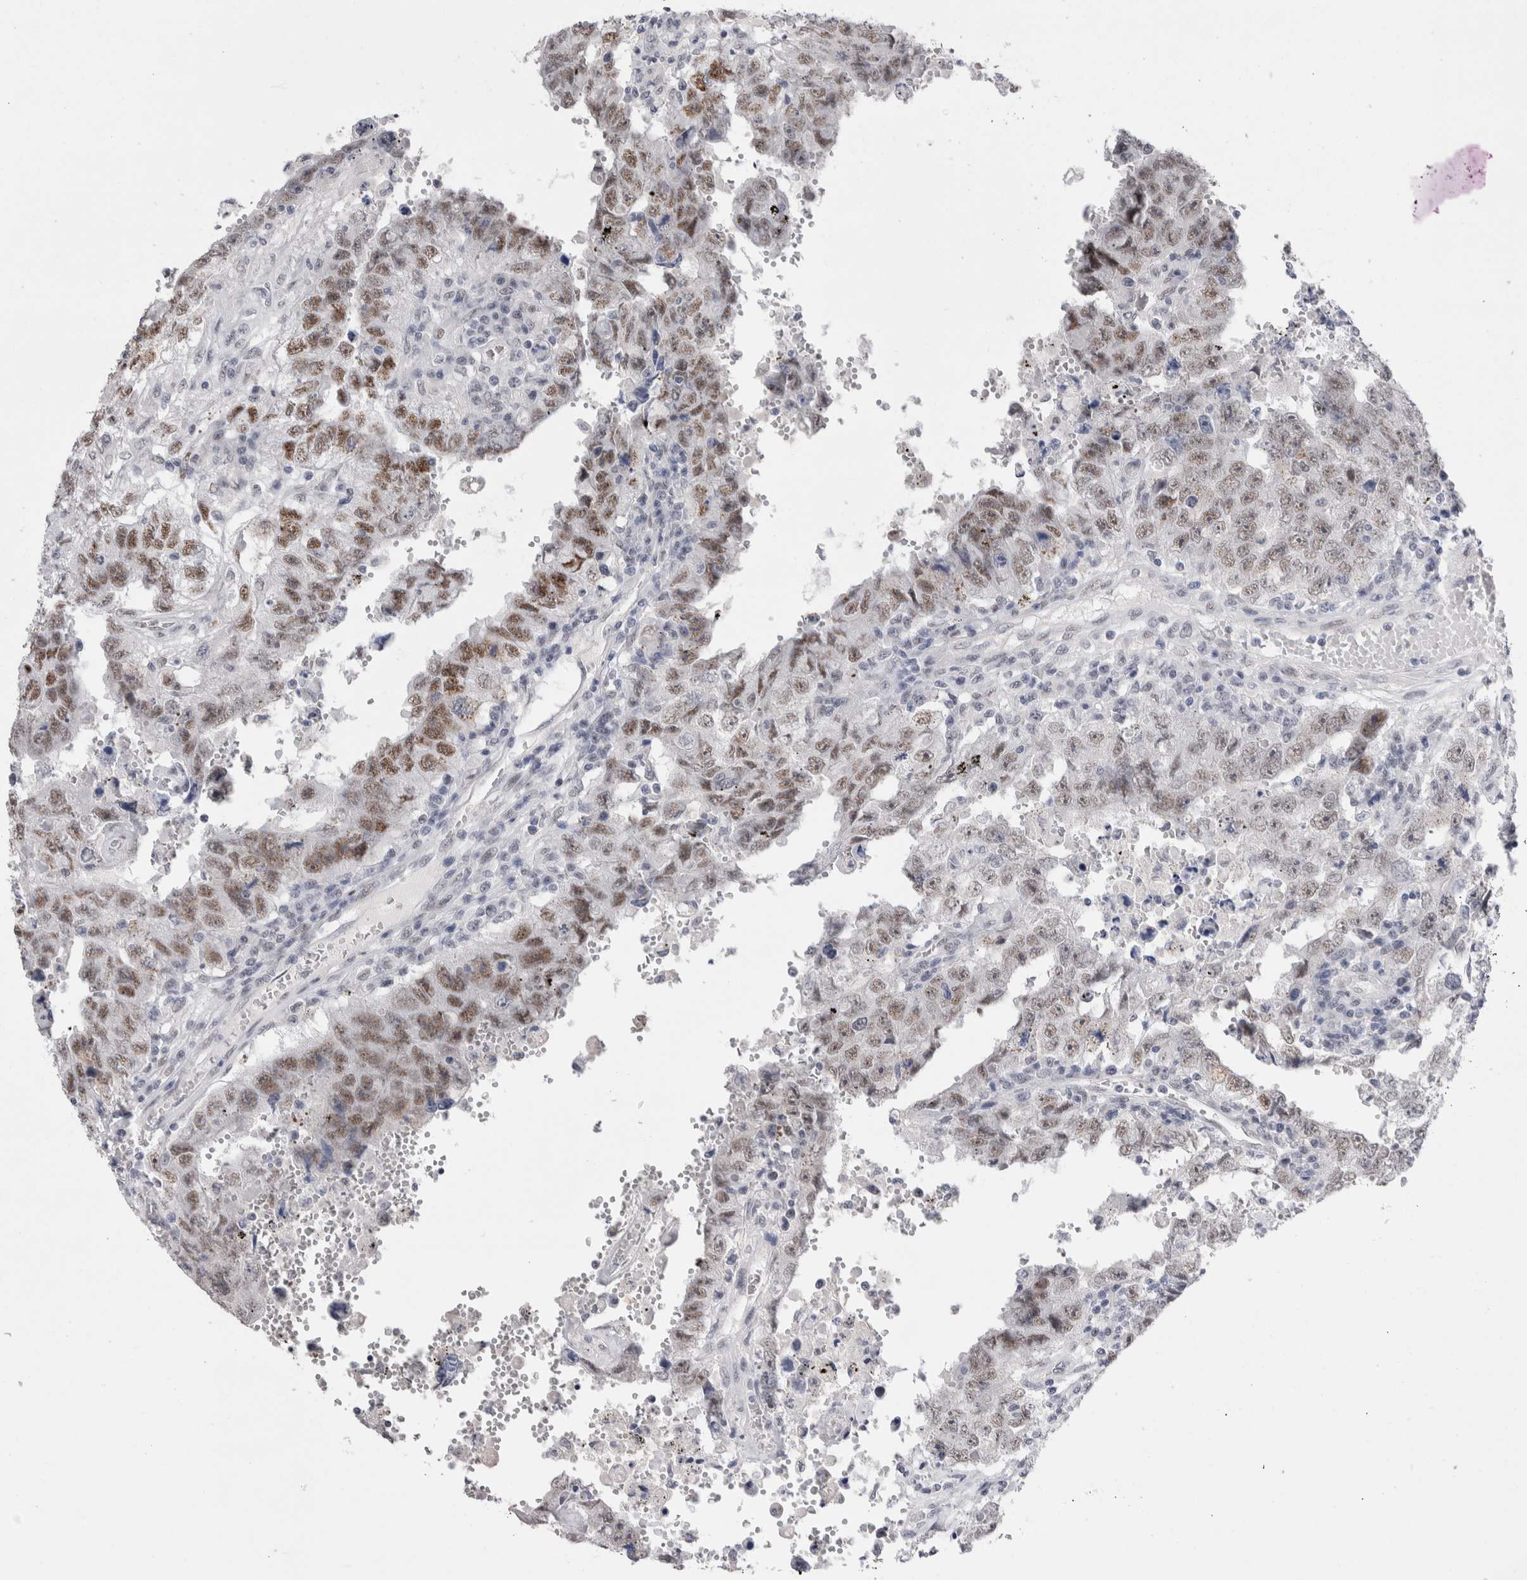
{"staining": {"intensity": "moderate", "quantity": ">75%", "location": "nuclear"}, "tissue": "testis cancer", "cell_type": "Tumor cells", "image_type": "cancer", "snomed": [{"axis": "morphology", "description": "Carcinoma, Embryonal, NOS"}, {"axis": "topography", "description": "Testis"}], "caption": "Protein staining of testis cancer tissue reveals moderate nuclear expression in about >75% of tumor cells. The staining is performed using DAB brown chromogen to label protein expression. The nuclei are counter-stained blue using hematoxylin.", "gene": "RBM6", "patient": {"sex": "male", "age": 26}}